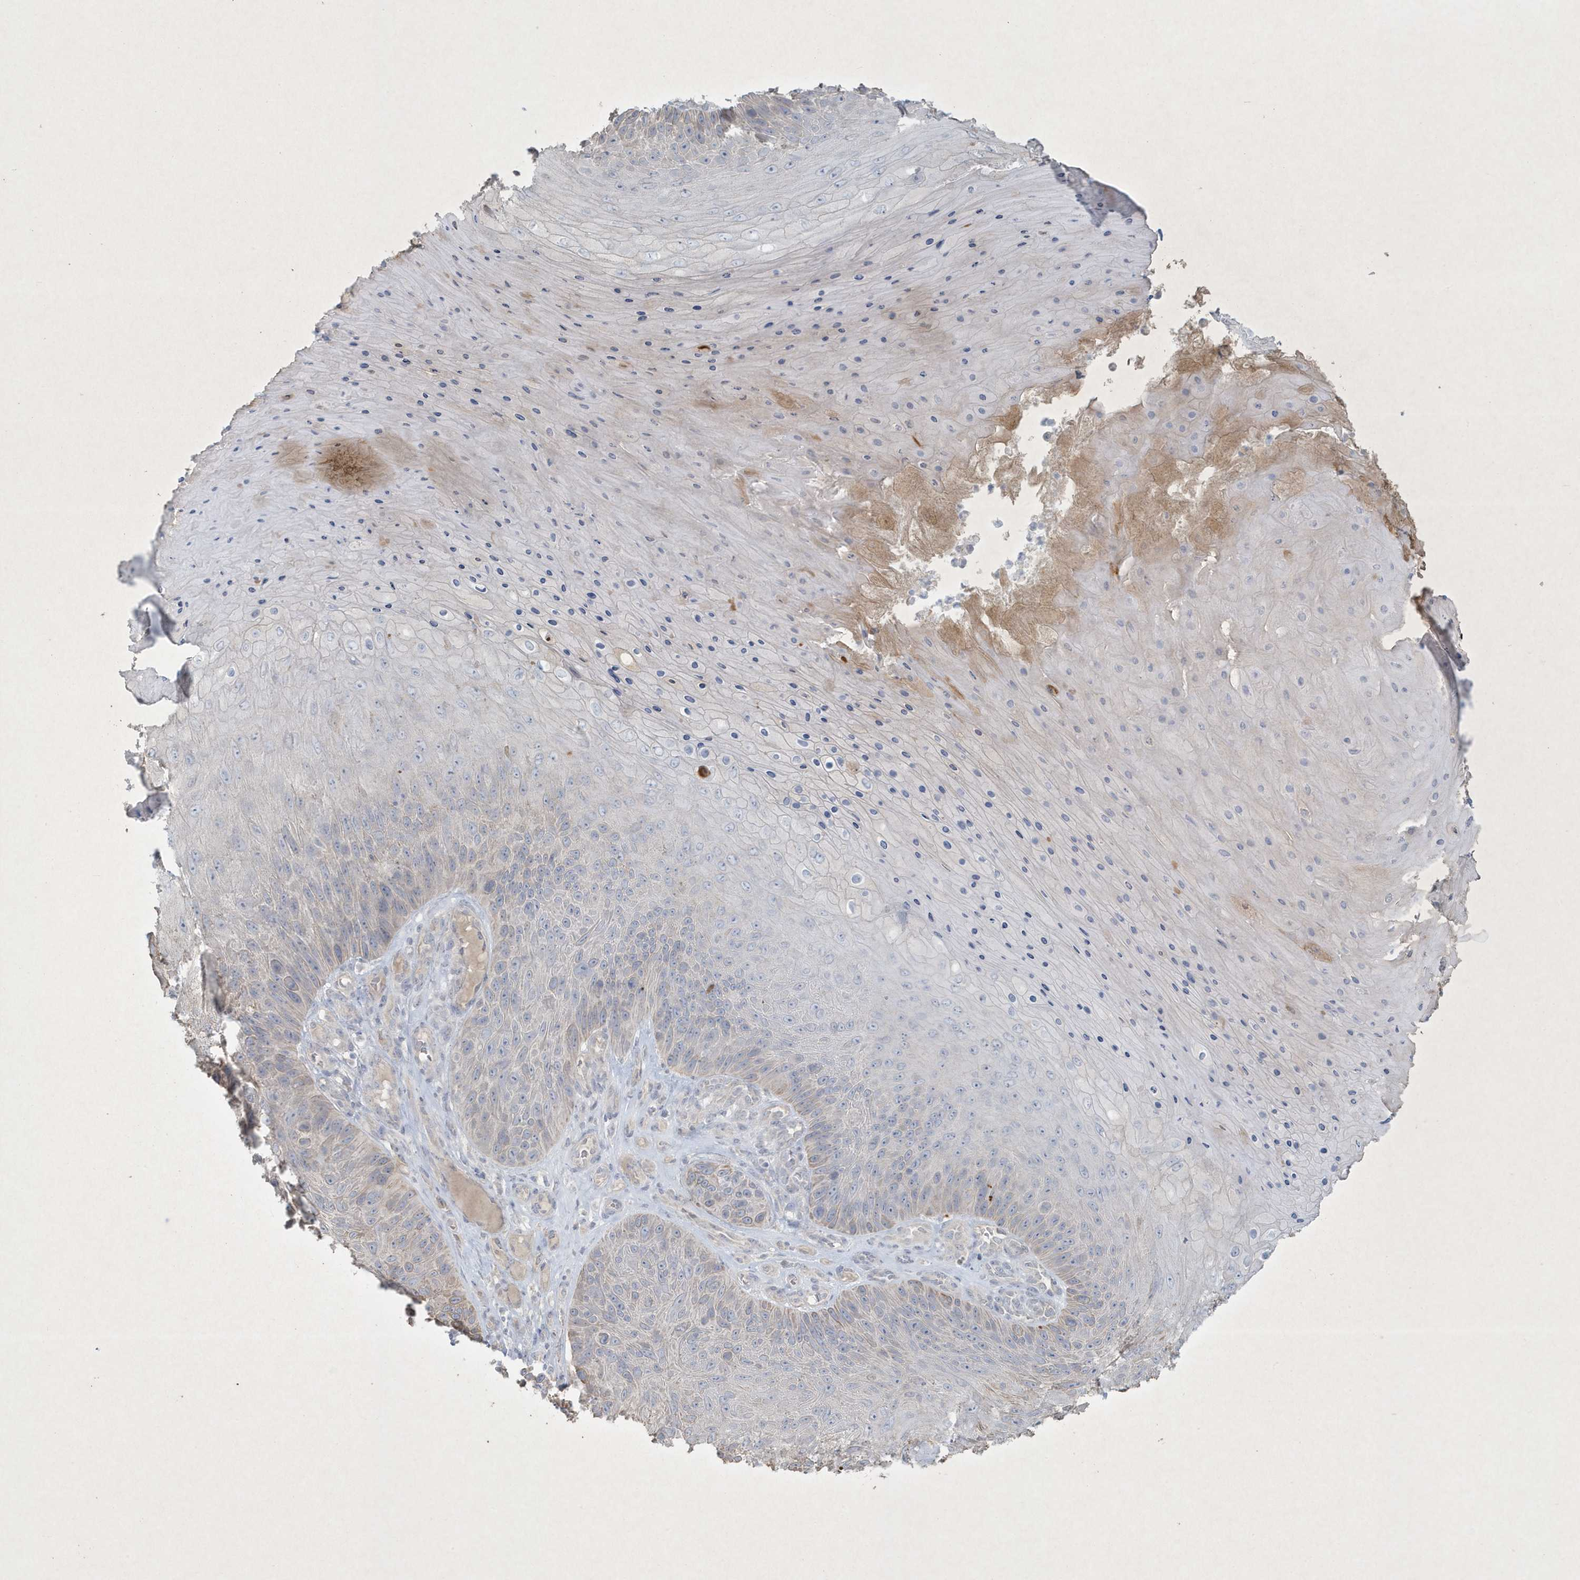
{"staining": {"intensity": "negative", "quantity": "none", "location": "none"}, "tissue": "skin cancer", "cell_type": "Tumor cells", "image_type": "cancer", "snomed": [{"axis": "morphology", "description": "Squamous cell carcinoma, NOS"}, {"axis": "topography", "description": "Skin"}], "caption": "Immunohistochemistry (IHC) histopathology image of neoplastic tissue: human skin squamous cell carcinoma stained with DAB shows no significant protein staining in tumor cells. (Stains: DAB immunohistochemistry (IHC) with hematoxylin counter stain, Microscopy: brightfield microscopy at high magnification).", "gene": "CCDC24", "patient": {"sex": "female", "age": 88}}